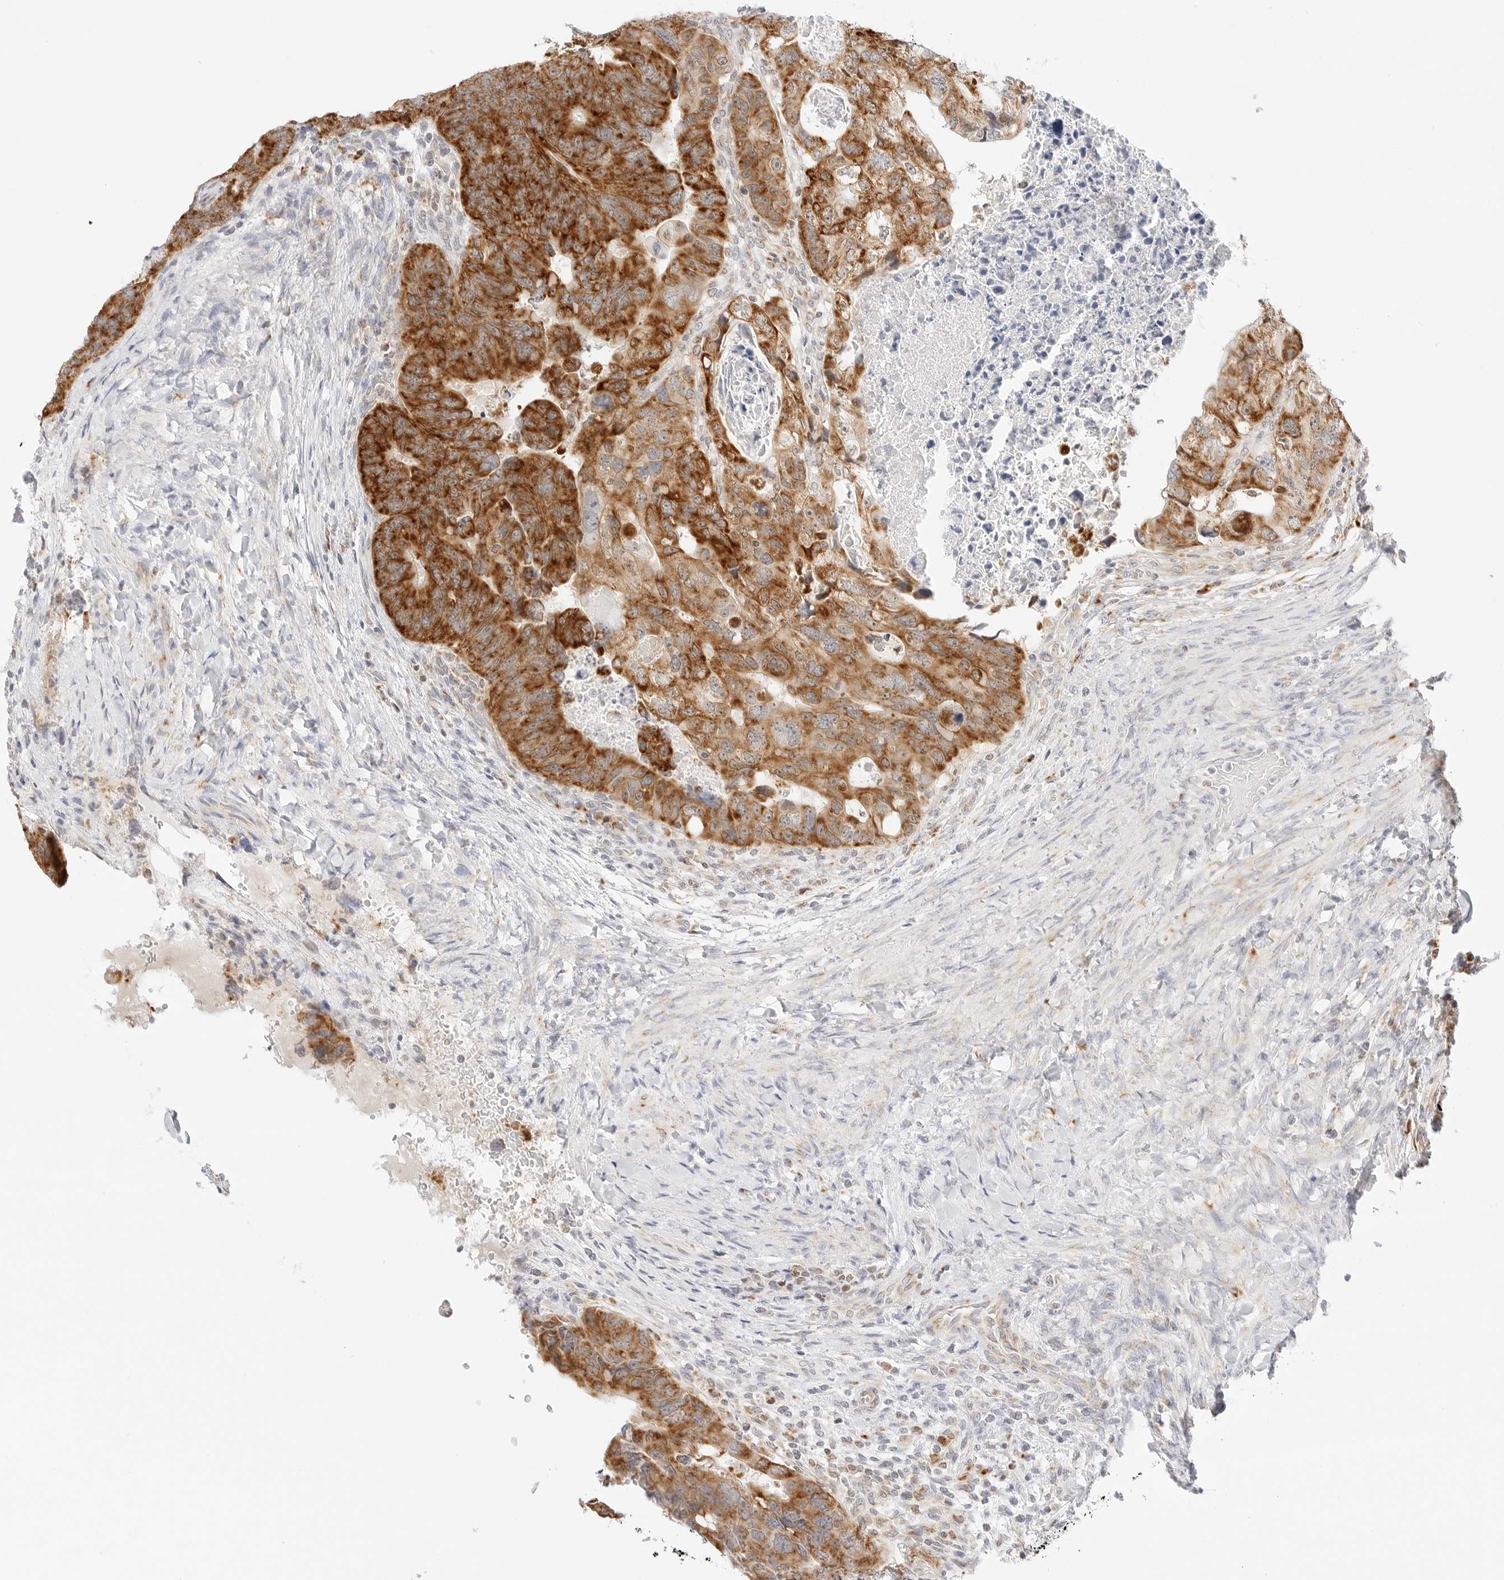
{"staining": {"intensity": "strong", "quantity": ">75%", "location": "cytoplasmic/membranous"}, "tissue": "colorectal cancer", "cell_type": "Tumor cells", "image_type": "cancer", "snomed": [{"axis": "morphology", "description": "Adenocarcinoma, NOS"}, {"axis": "topography", "description": "Rectum"}], "caption": "DAB (3,3'-diaminobenzidine) immunohistochemical staining of human colorectal cancer displays strong cytoplasmic/membranous protein expression in approximately >75% of tumor cells.", "gene": "FH", "patient": {"sex": "male", "age": 59}}